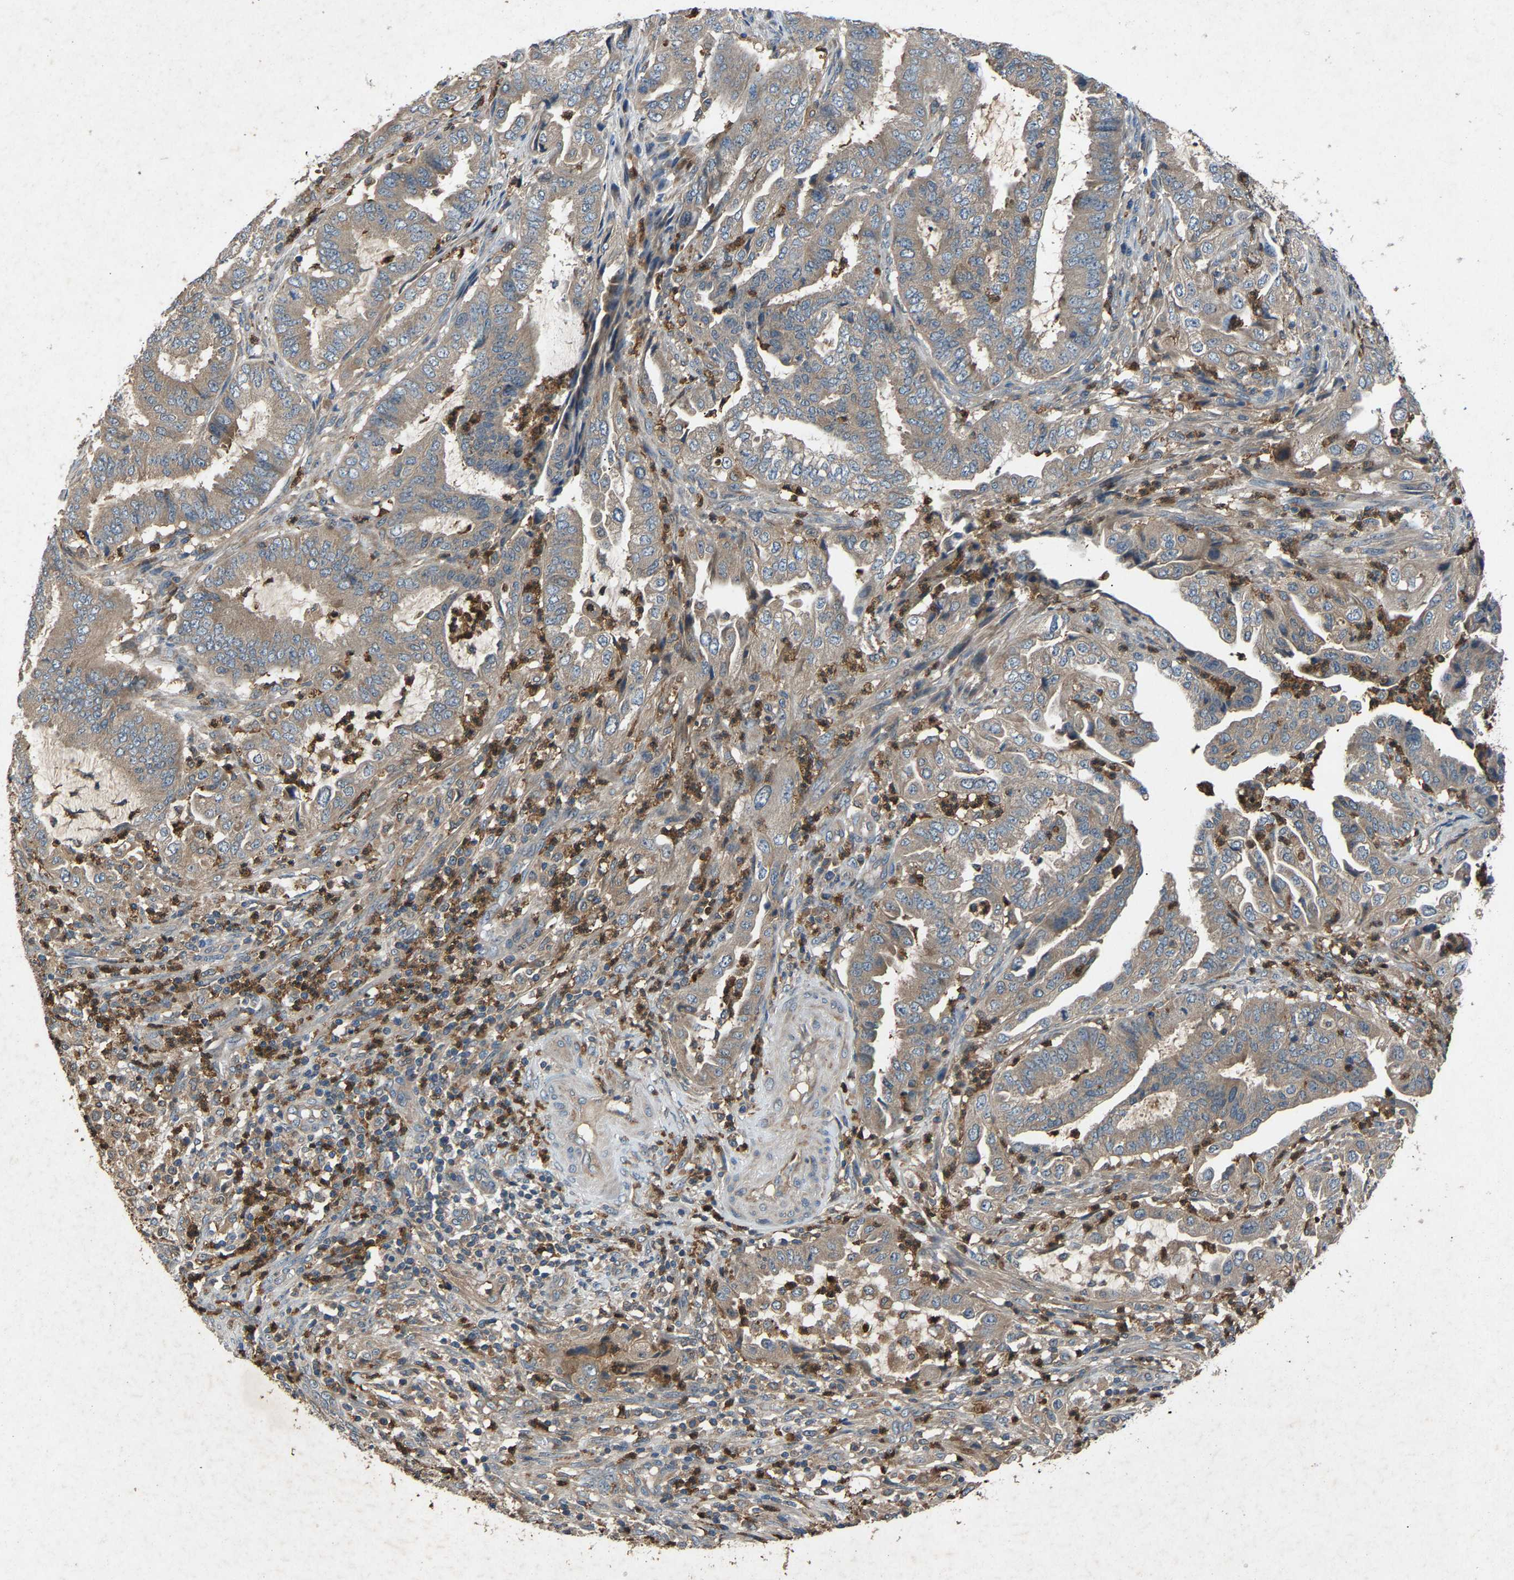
{"staining": {"intensity": "negative", "quantity": "none", "location": "none"}, "tissue": "endometrial cancer", "cell_type": "Tumor cells", "image_type": "cancer", "snomed": [{"axis": "morphology", "description": "Adenocarcinoma, NOS"}, {"axis": "topography", "description": "Endometrium"}], "caption": "The image exhibits no staining of tumor cells in adenocarcinoma (endometrial).", "gene": "PPID", "patient": {"sex": "female", "age": 51}}